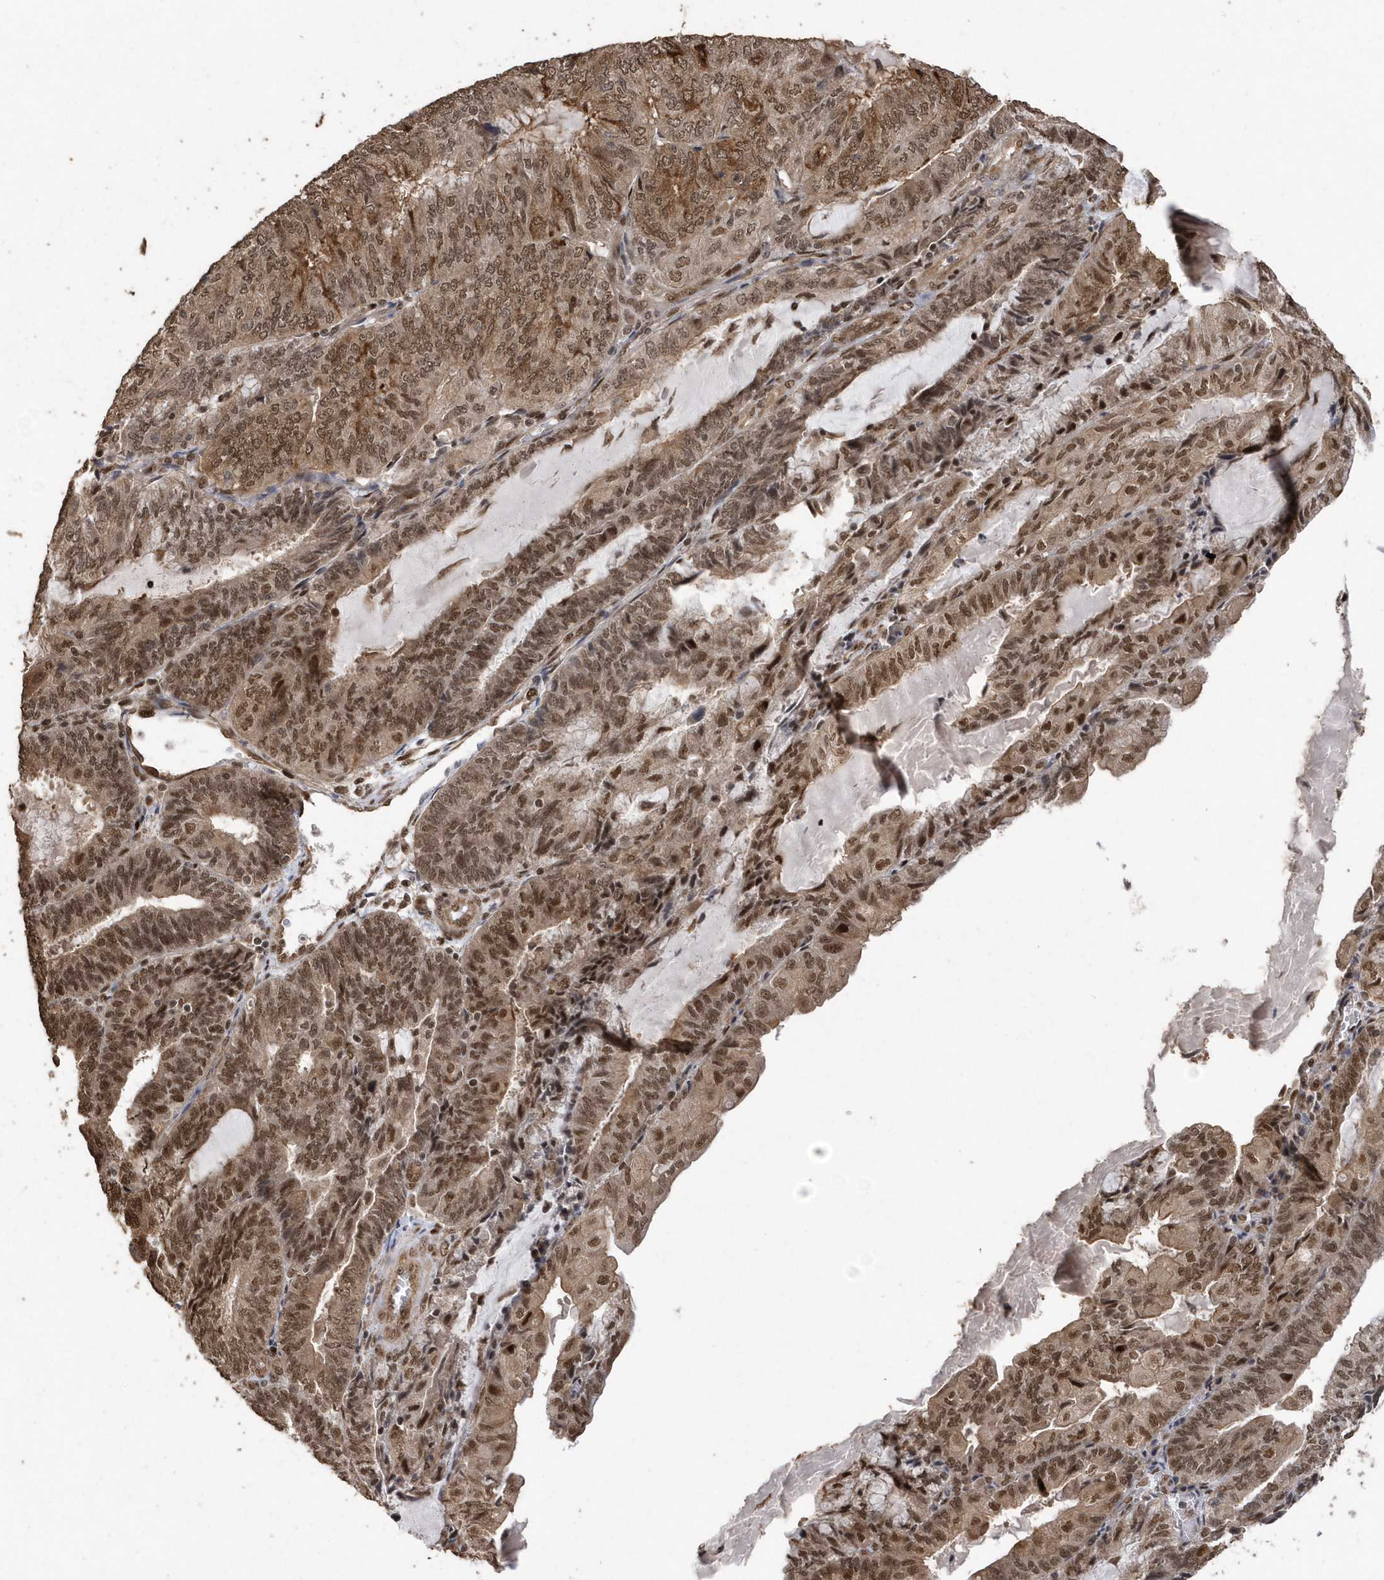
{"staining": {"intensity": "moderate", "quantity": ">75%", "location": "nuclear"}, "tissue": "endometrial cancer", "cell_type": "Tumor cells", "image_type": "cancer", "snomed": [{"axis": "morphology", "description": "Adenocarcinoma, NOS"}, {"axis": "topography", "description": "Endometrium"}], "caption": "Protein expression analysis of endometrial cancer (adenocarcinoma) shows moderate nuclear staining in approximately >75% of tumor cells.", "gene": "INTS12", "patient": {"sex": "female", "age": 81}}